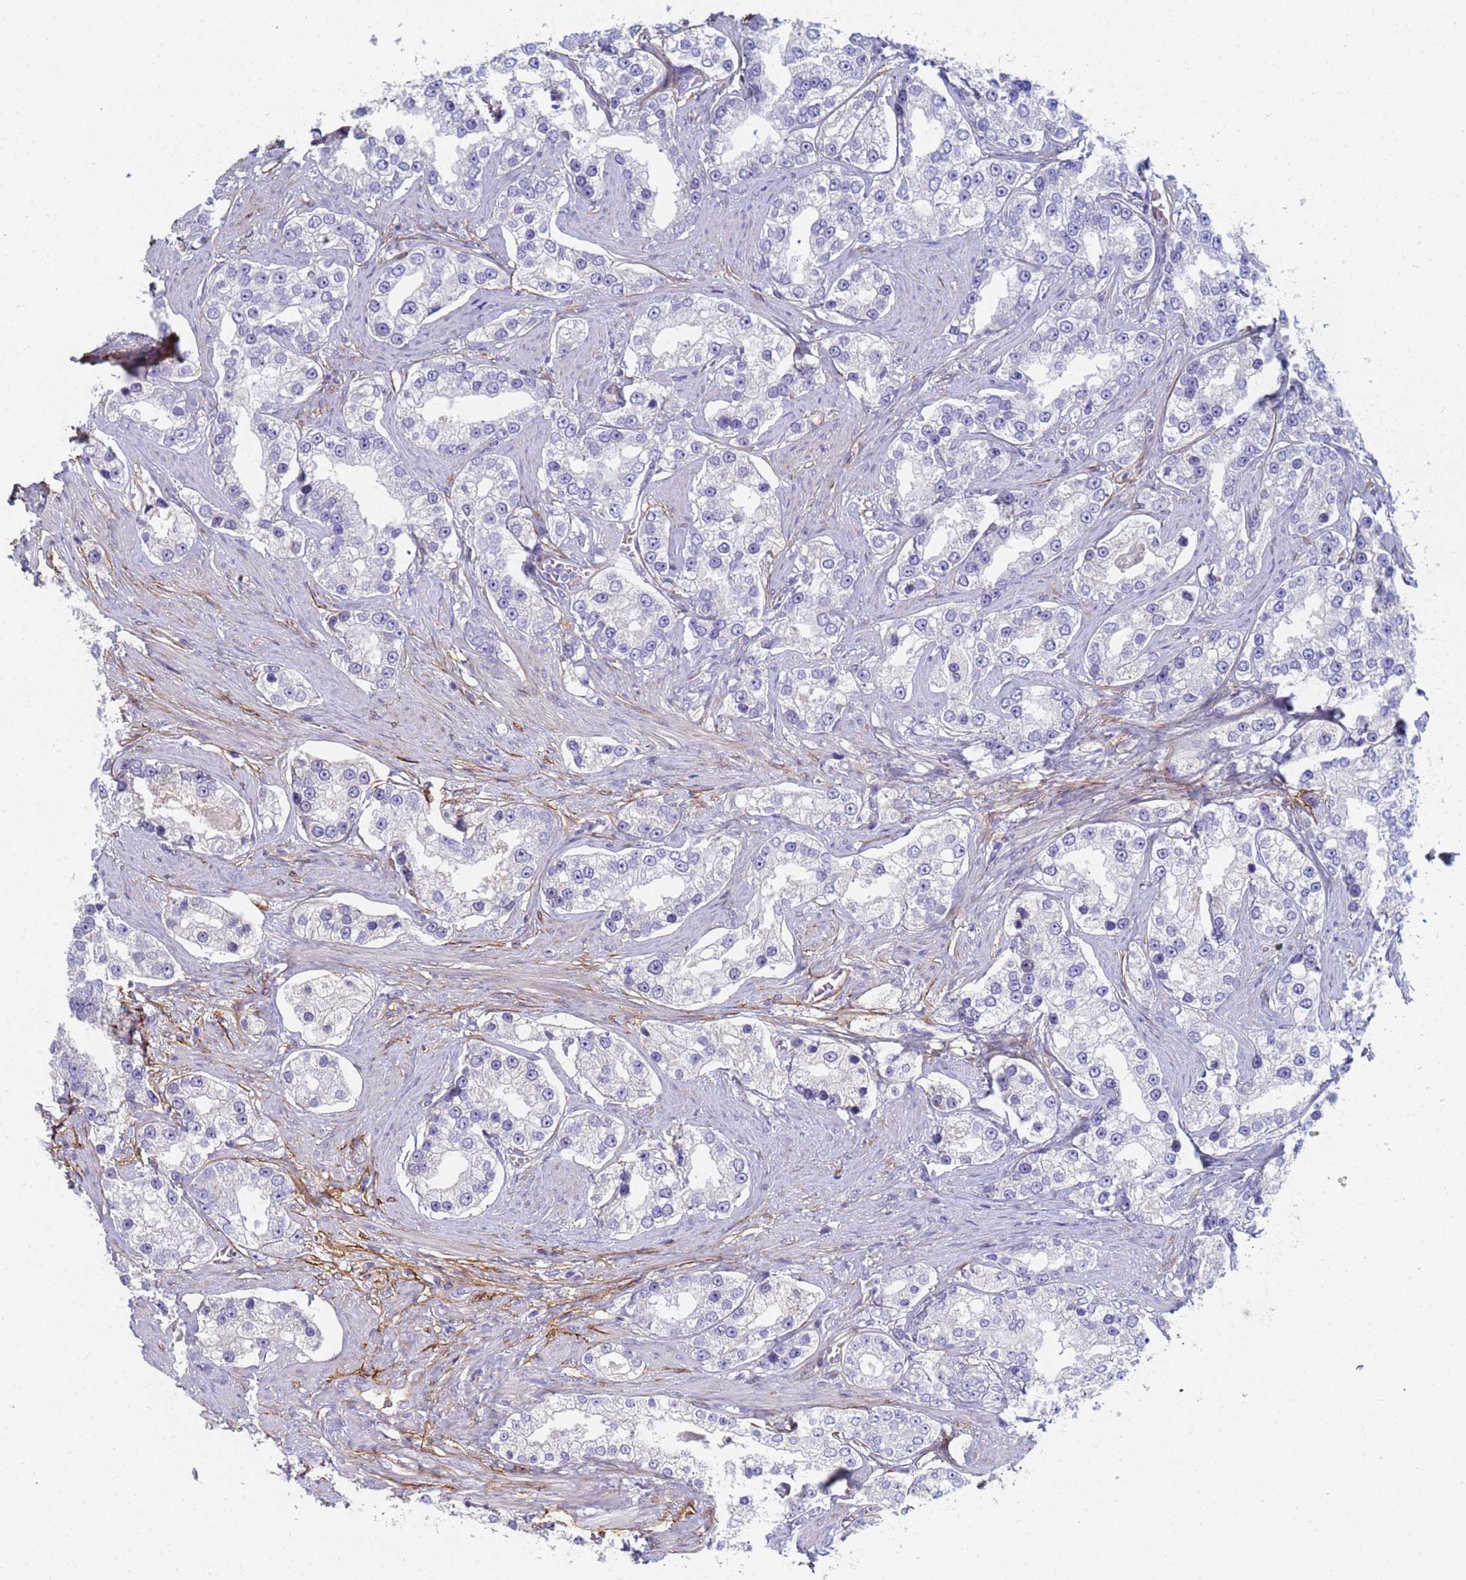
{"staining": {"intensity": "negative", "quantity": "none", "location": "none"}, "tissue": "prostate cancer", "cell_type": "Tumor cells", "image_type": "cancer", "snomed": [{"axis": "morphology", "description": "Normal tissue, NOS"}, {"axis": "morphology", "description": "Adenocarcinoma, High grade"}, {"axis": "topography", "description": "Prostate"}], "caption": "Immunohistochemistry histopathology image of neoplastic tissue: human prostate cancer (high-grade adenocarcinoma) stained with DAB exhibits no significant protein expression in tumor cells.", "gene": "ABCA8", "patient": {"sex": "male", "age": 83}}